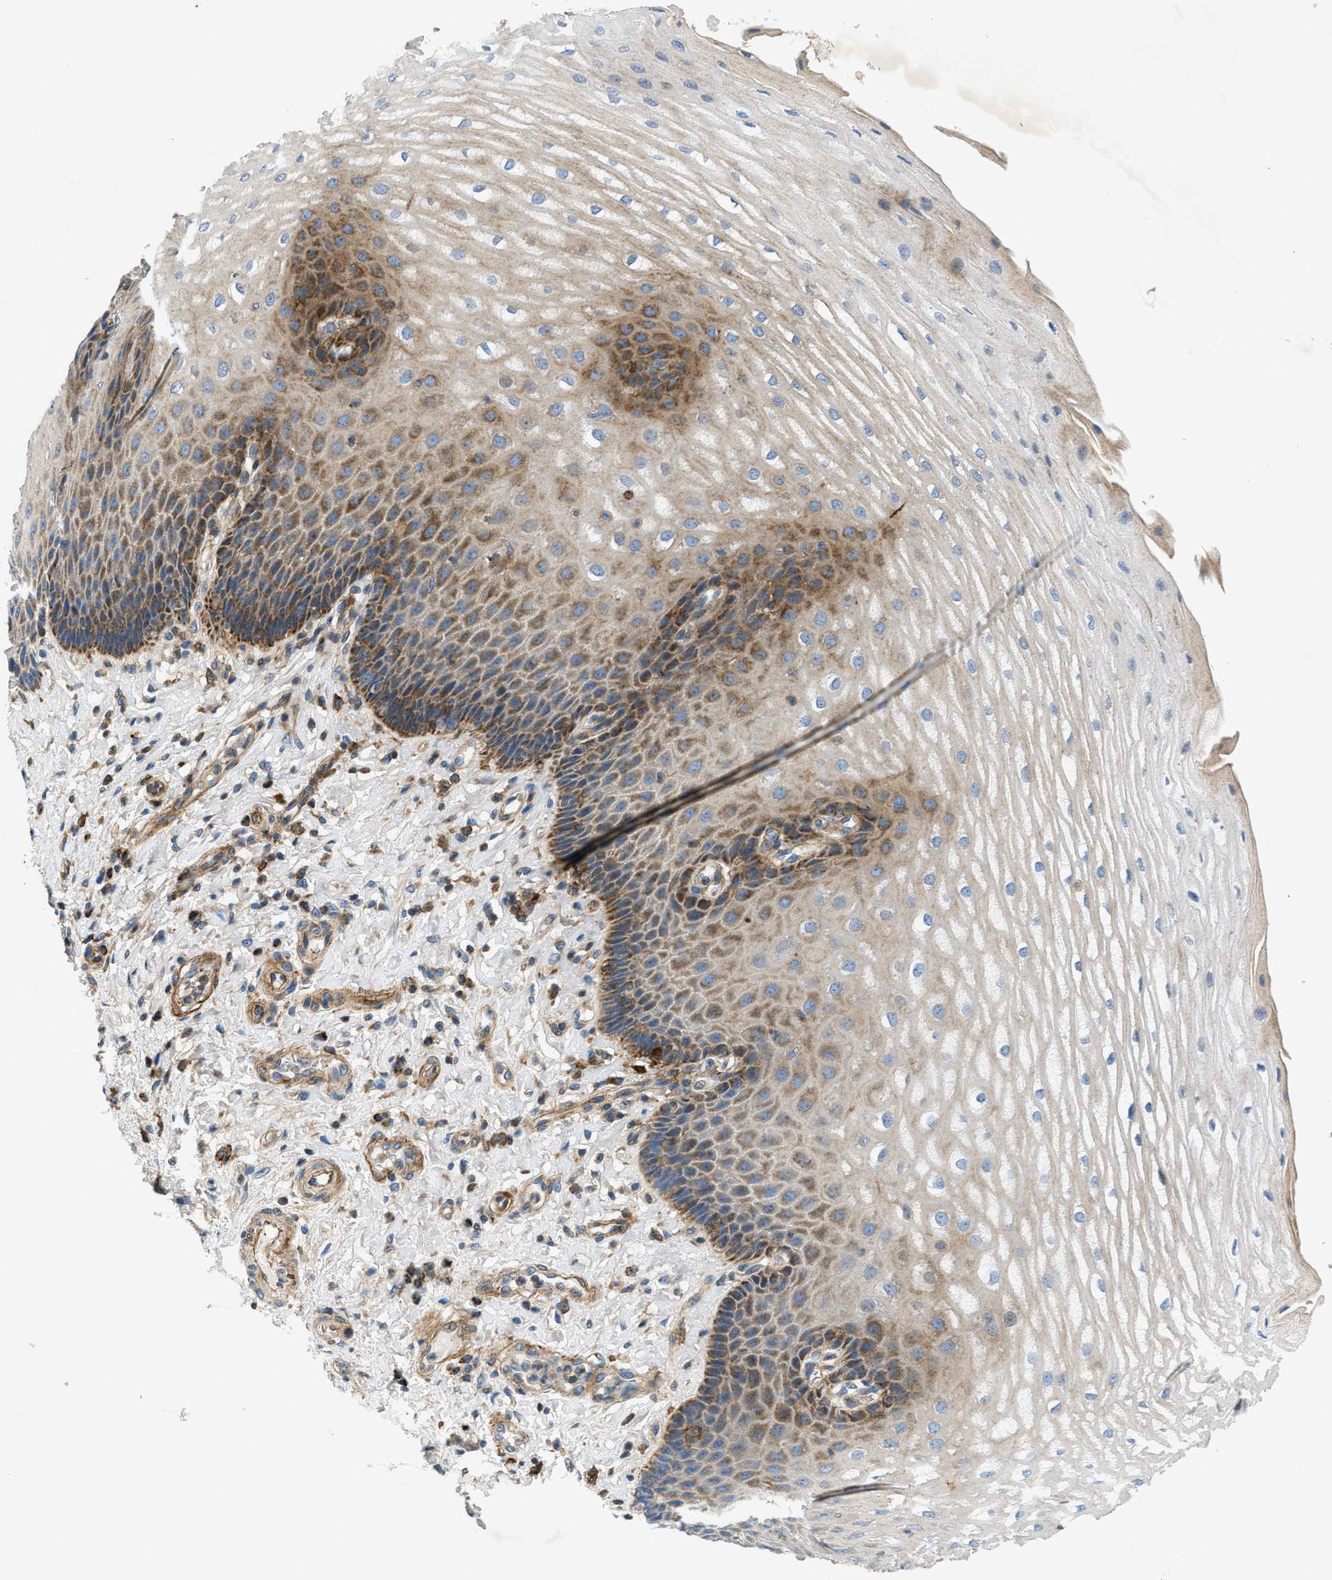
{"staining": {"intensity": "moderate", "quantity": "25%-75%", "location": "cytoplasmic/membranous"}, "tissue": "esophagus", "cell_type": "Squamous epithelial cells", "image_type": "normal", "snomed": [{"axis": "morphology", "description": "Normal tissue, NOS"}, {"axis": "topography", "description": "Esophagus"}], "caption": "Immunohistochemical staining of benign human esophagus shows moderate cytoplasmic/membranous protein positivity in approximately 25%-75% of squamous epithelial cells. The protein of interest is stained brown, and the nuclei are stained in blue (DAB IHC with brightfield microscopy, high magnification).", "gene": "DHODH", "patient": {"sex": "male", "age": 54}}